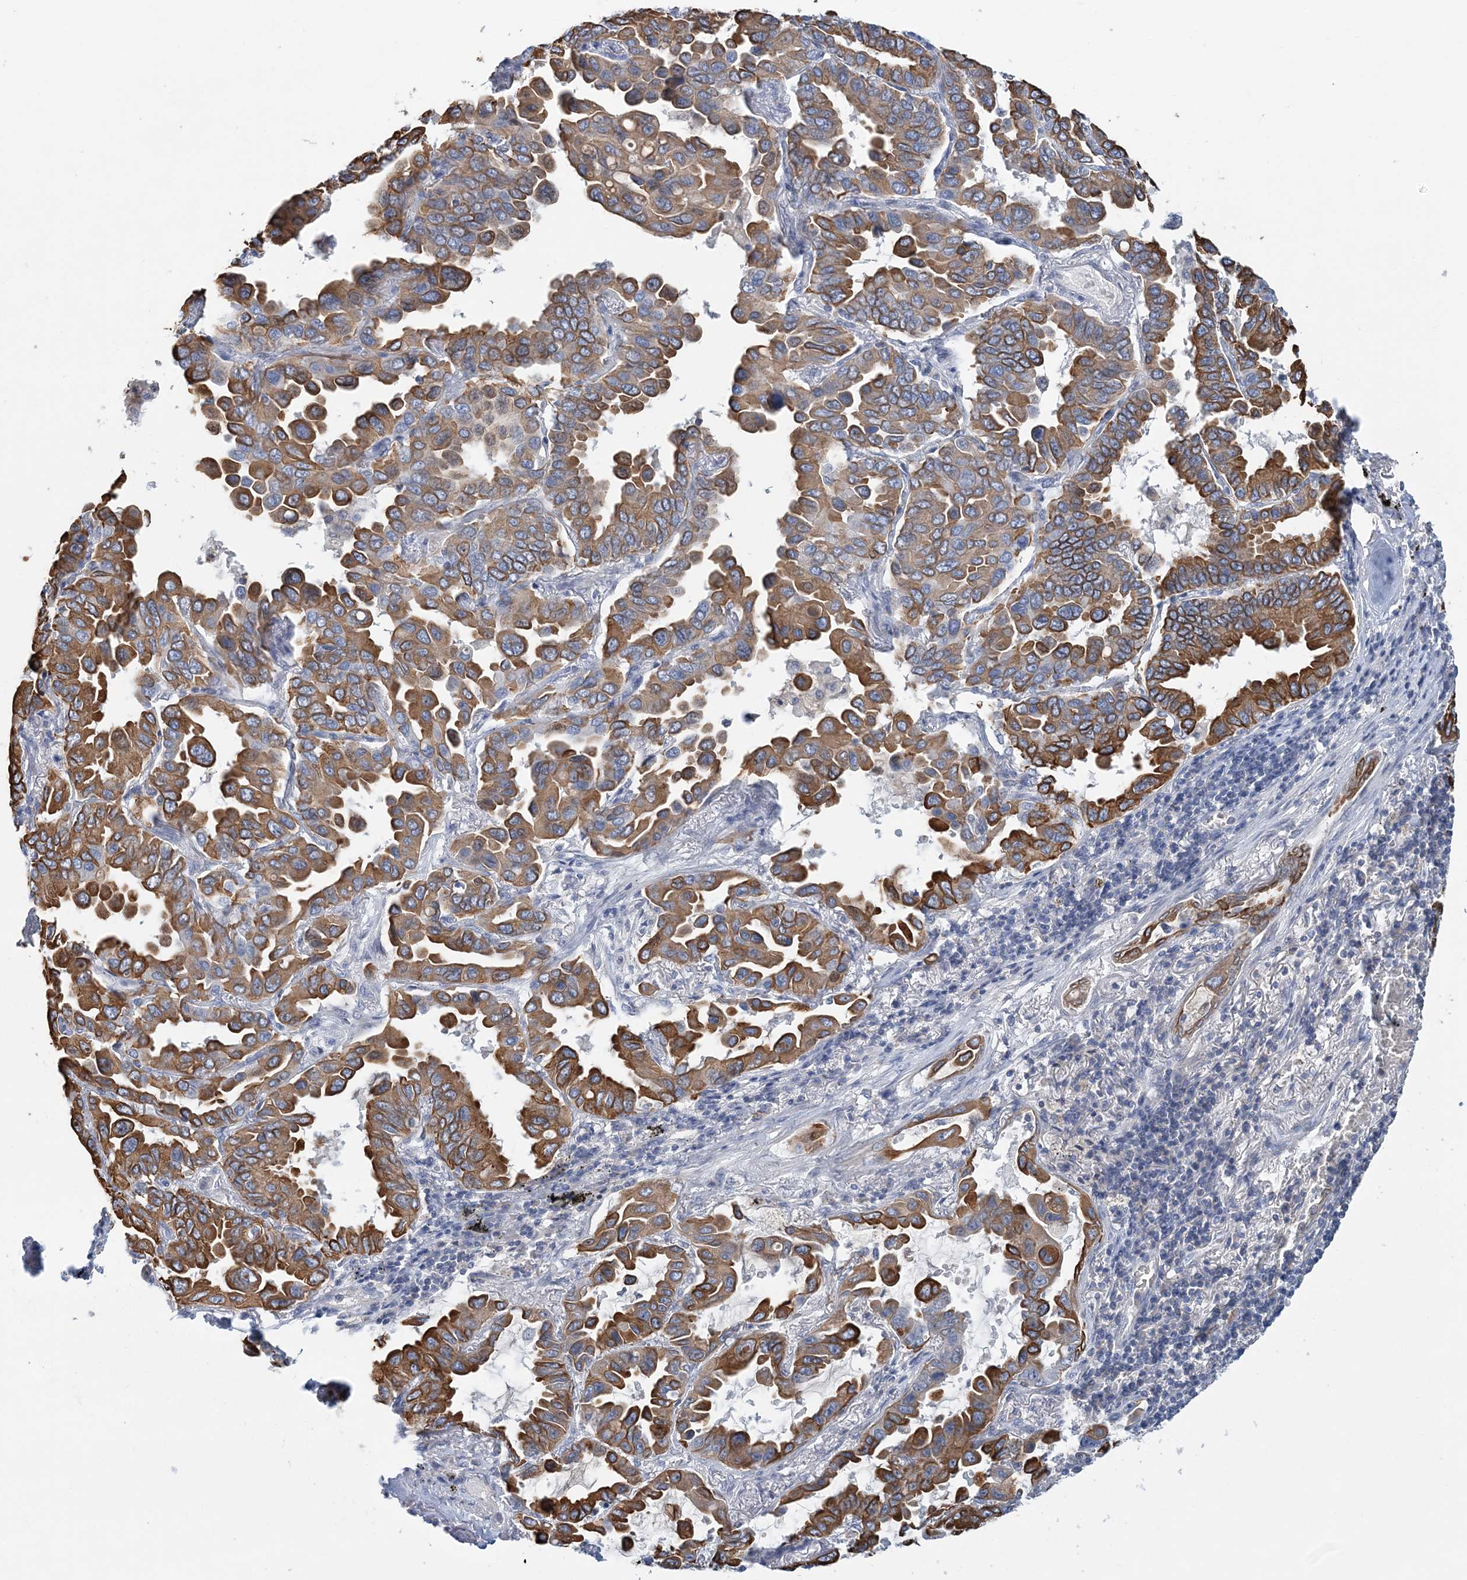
{"staining": {"intensity": "strong", "quantity": ">75%", "location": "cytoplasmic/membranous"}, "tissue": "lung cancer", "cell_type": "Tumor cells", "image_type": "cancer", "snomed": [{"axis": "morphology", "description": "Adenocarcinoma, NOS"}, {"axis": "topography", "description": "Lung"}], "caption": "The photomicrograph shows immunohistochemical staining of lung adenocarcinoma. There is strong cytoplasmic/membranous expression is identified in about >75% of tumor cells. (IHC, brightfield microscopy, high magnification).", "gene": "LRRIQ4", "patient": {"sex": "male", "age": 64}}